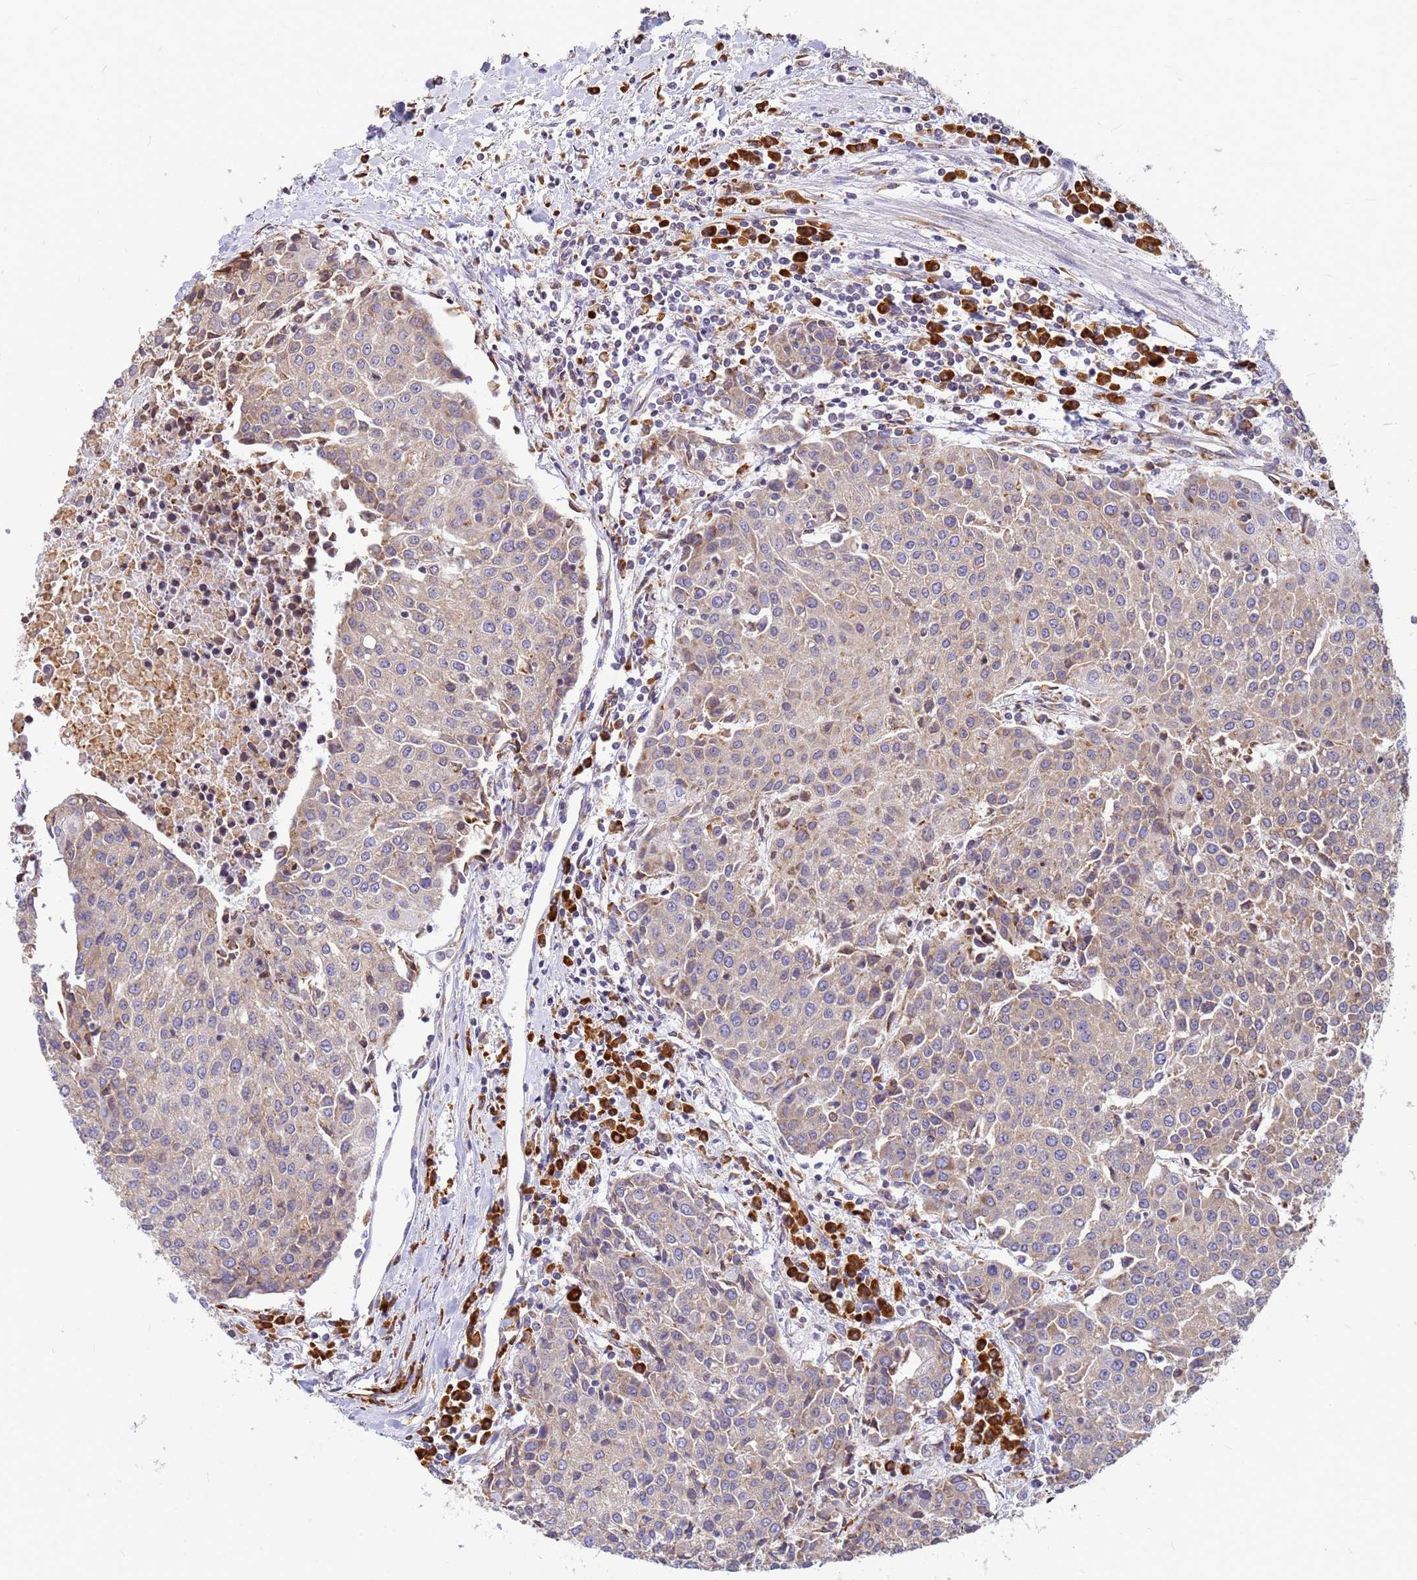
{"staining": {"intensity": "weak", "quantity": "25%-75%", "location": "cytoplasmic/membranous"}, "tissue": "urothelial cancer", "cell_type": "Tumor cells", "image_type": "cancer", "snomed": [{"axis": "morphology", "description": "Urothelial carcinoma, High grade"}, {"axis": "topography", "description": "Urinary bladder"}], "caption": "About 25%-75% of tumor cells in human urothelial cancer demonstrate weak cytoplasmic/membranous protein staining as visualized by brown immunohistochemical staining.", "gene": "SSR4", "patient": {"sex": "female", "age": 85}}